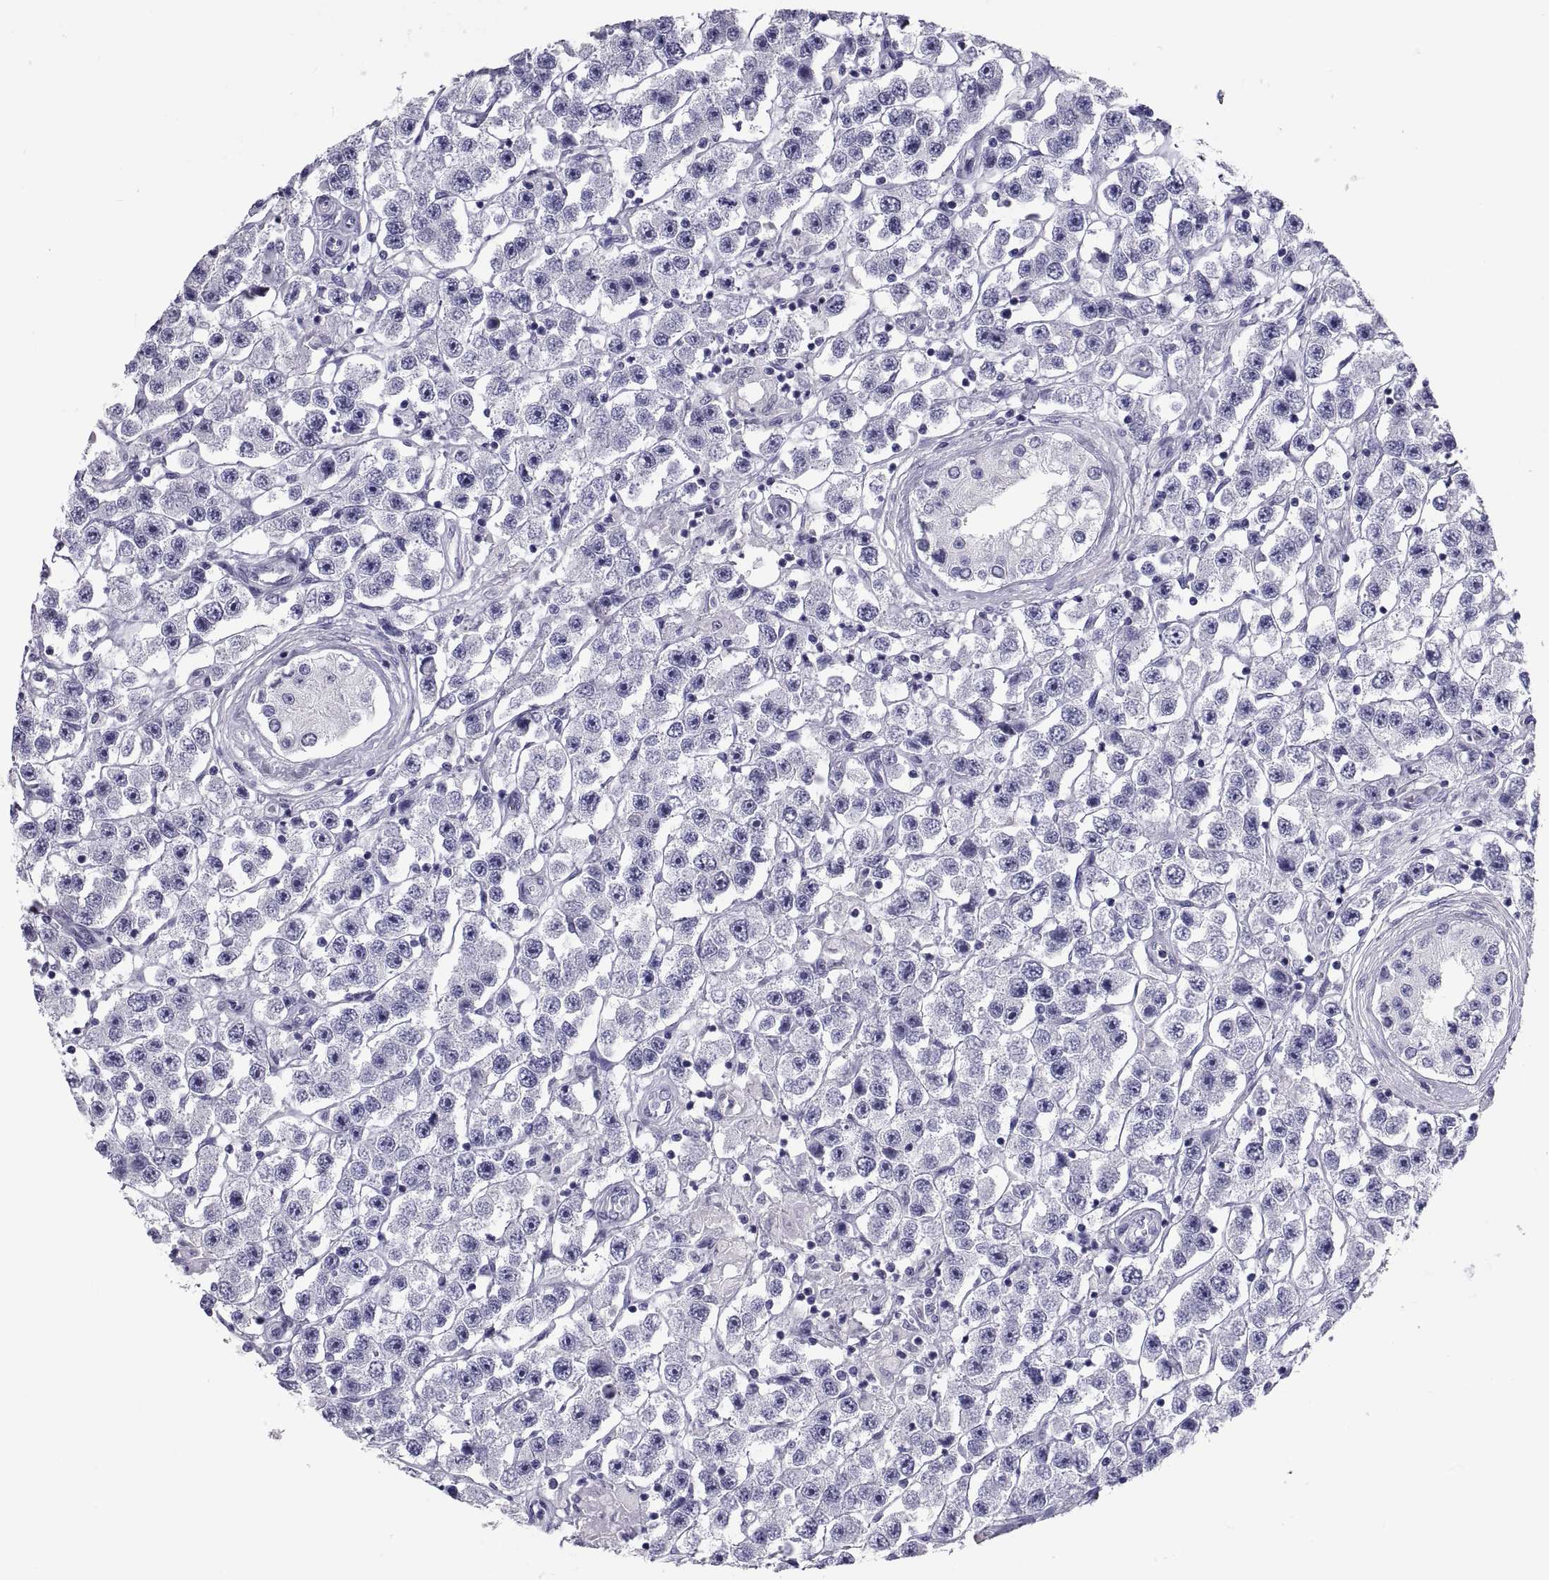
{"staining": {"intensity": "negative", "quantity": "none", "location": "none"}, "tissue": "testis cancer", "cell_type": "Tumor cells", "image_type": "cancer", "snomed": [{"axis": "morphology", "description": "Seminoma, NOS"}, {"axis": "topography", "description": "Testis"}], "caption": "Tumor cells show no significant positivity in testis seminoma. Nuclei are stained in blue.", "gene": "DEFB129", "patient": {"sex": "male", "age": 45}}